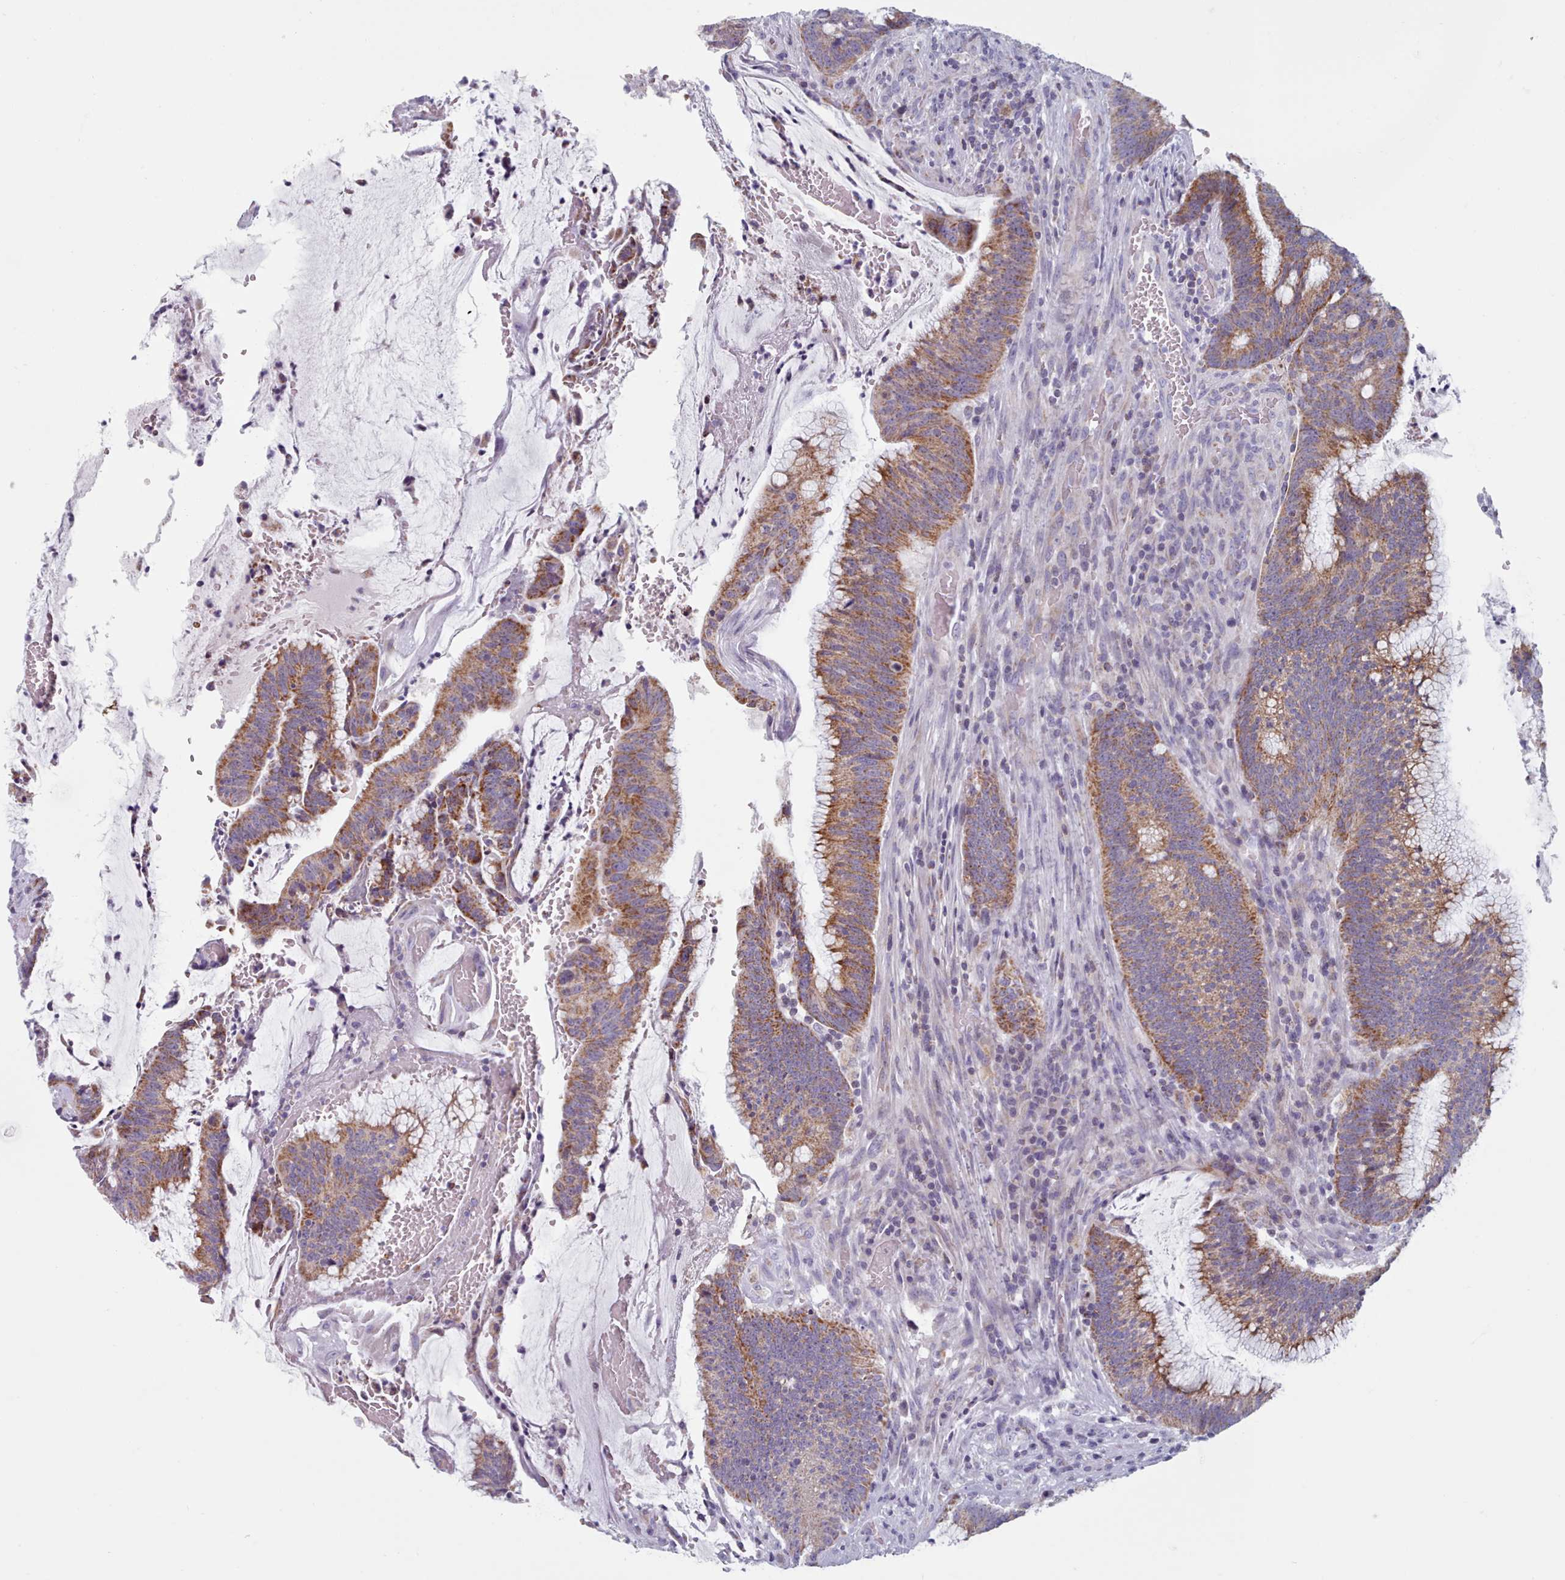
{"staining": {"intensity": "moderate", "quantity": ">75%", "location": "cytoplasmic/membranous"}, "tissue": "colorectal cancer", "cell_type": "Tumor cells", "image_type": "cancer", "snomed": [{"axis": "morphology", "description": "Adenocarcinoma, NOS"}, {"axis": "topography", "description": "Rectum"}], "caption": "Tumor cells exhibit moderate cytoplasmic/membranous positivity in approximately >75% of cells in colorectal cancer (adenocarcinoma). (Brightfield microscopy of DAB IHC at high magnification).", "gene": "FAM170B", "patient": {"sex": "female", "age": 77}}